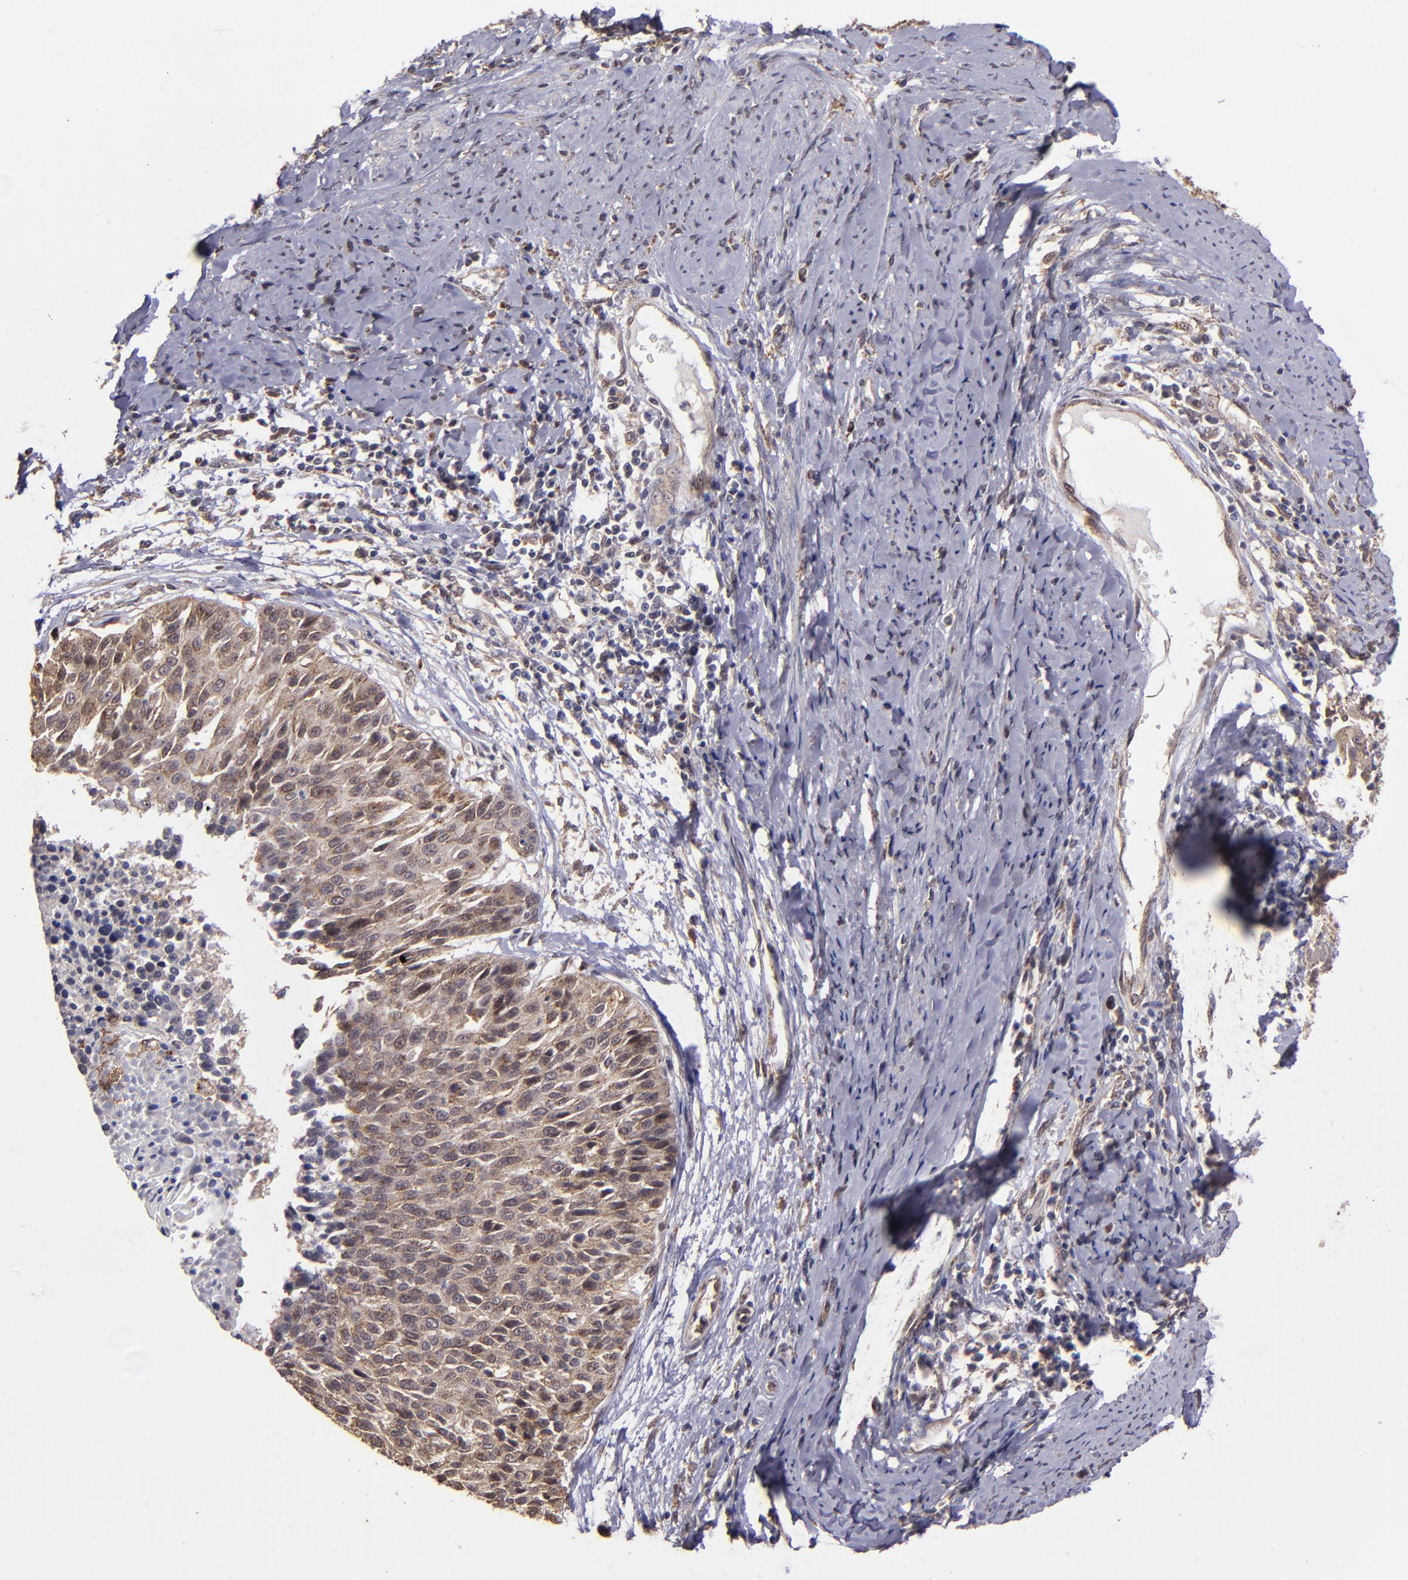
{"staining": {"intensity": "weak", "quantity": ">75%", "location": "cytoplasmic/membranous,nuclear"}, "tissue": "cervical cancer", "cell_type": "Tumor cells", "image_type": "cancer", "snomed": [{"axis": "morphology", "description": "Squamous cell carcinoma, NOS"}, {"axis": "topography", "description": "Cervix"}], "caption": "This micrograph demonstrates immunohistochemistry (IHC) staining of human cervical squamous cell carcinoma, with low weak cytoplasmic/membranous and nuclear positivity in approximately >75% of tumor cells.", "gene": "SIPA1L1", "patient": {"sex": "female", "age": 64}}